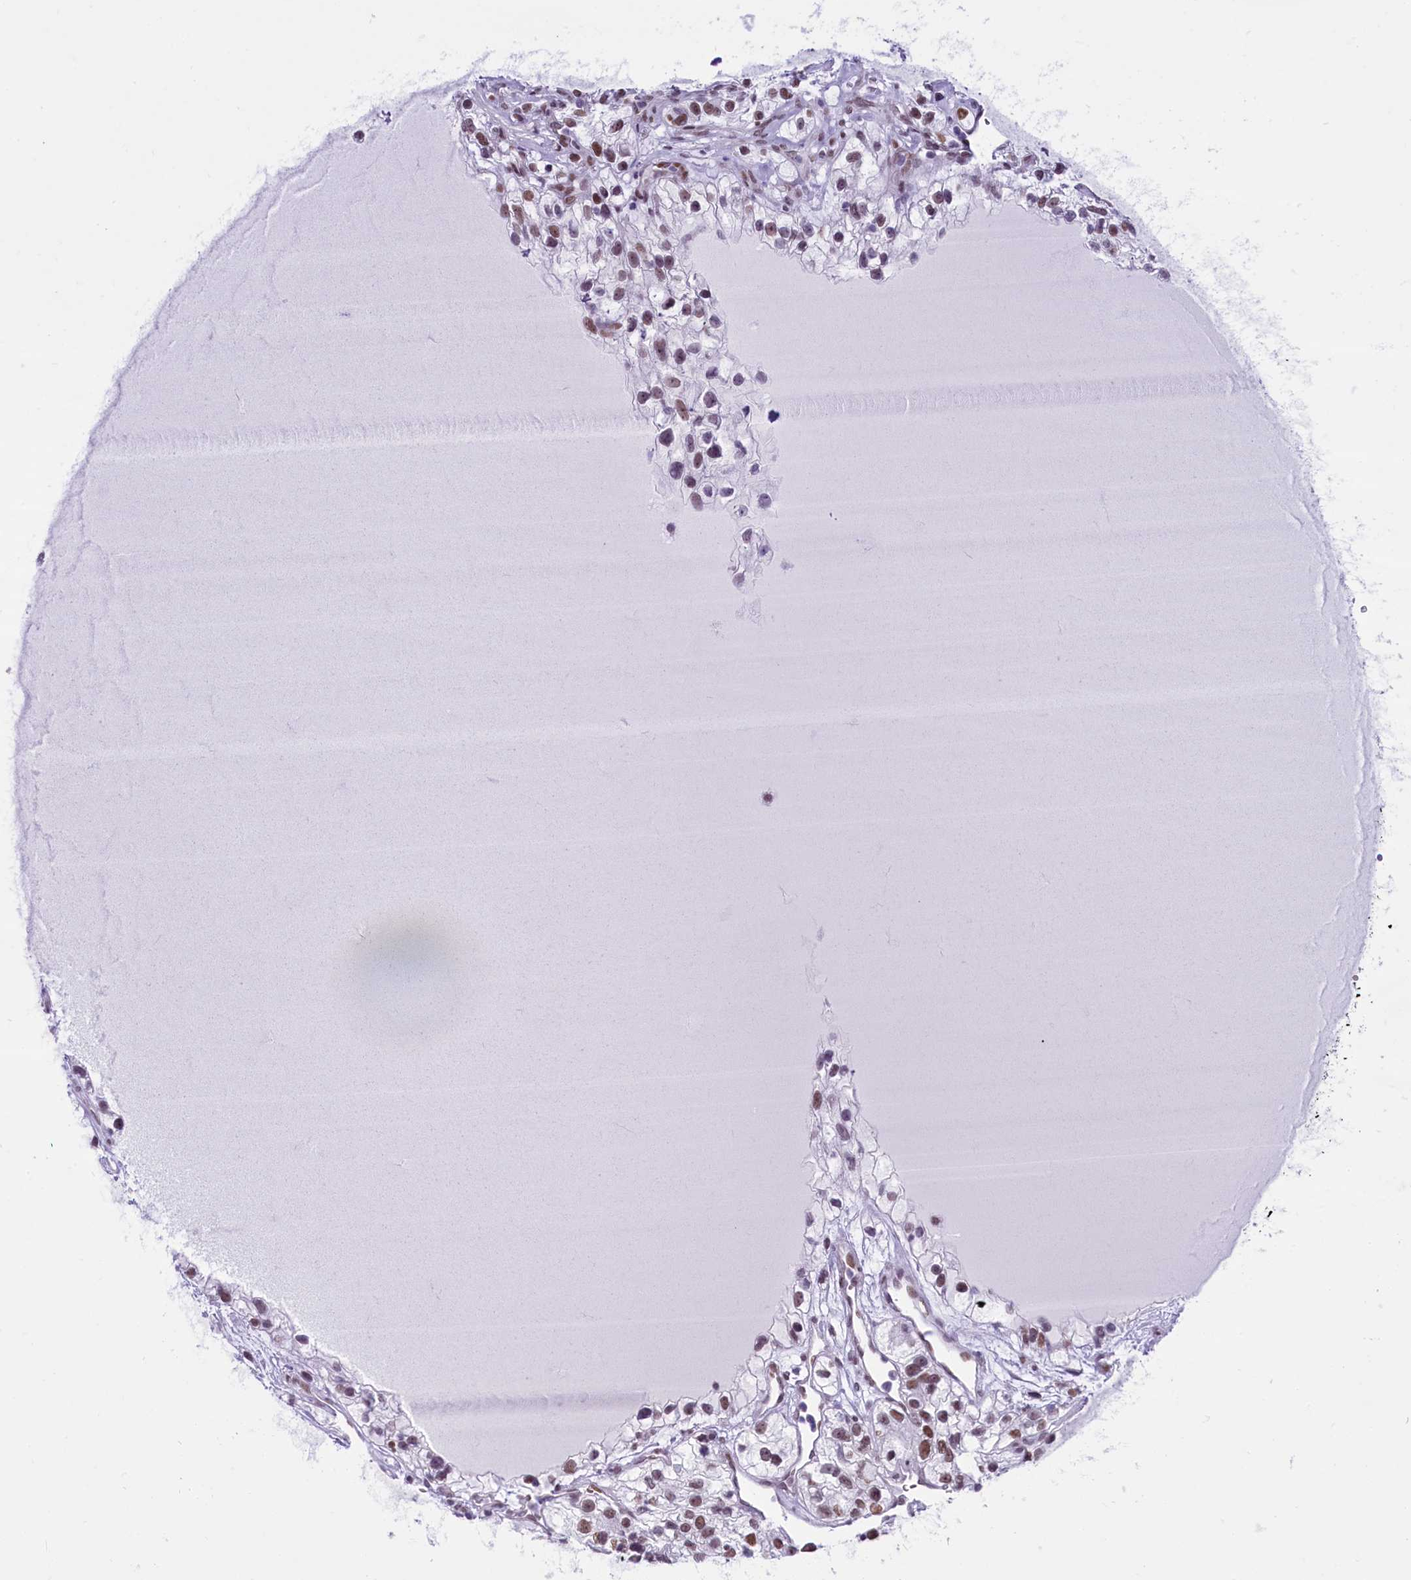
{"staining": {"intensity": "moderate", "quantity": "25%-75%", "location": "nuclear"}, "tissue": "renal cancer", "cell_type": "Tumor cells", "image_type": "cancer", "snomed": [{"axis": "morphology", "description": "Adenocarcinoma, NOS"}, {"axis": "topography", "description": "Kidney"}], "caption": "Protein staining reveals moderate nuclear expression in approximately 25%-75% of tumor cells in adenocarcinoma (renal). (DAB = brown stain, brightfield microscopy at high magnification).", "gene": "RPS6KB1", "patient": {"sex": "female", "age": 57}}